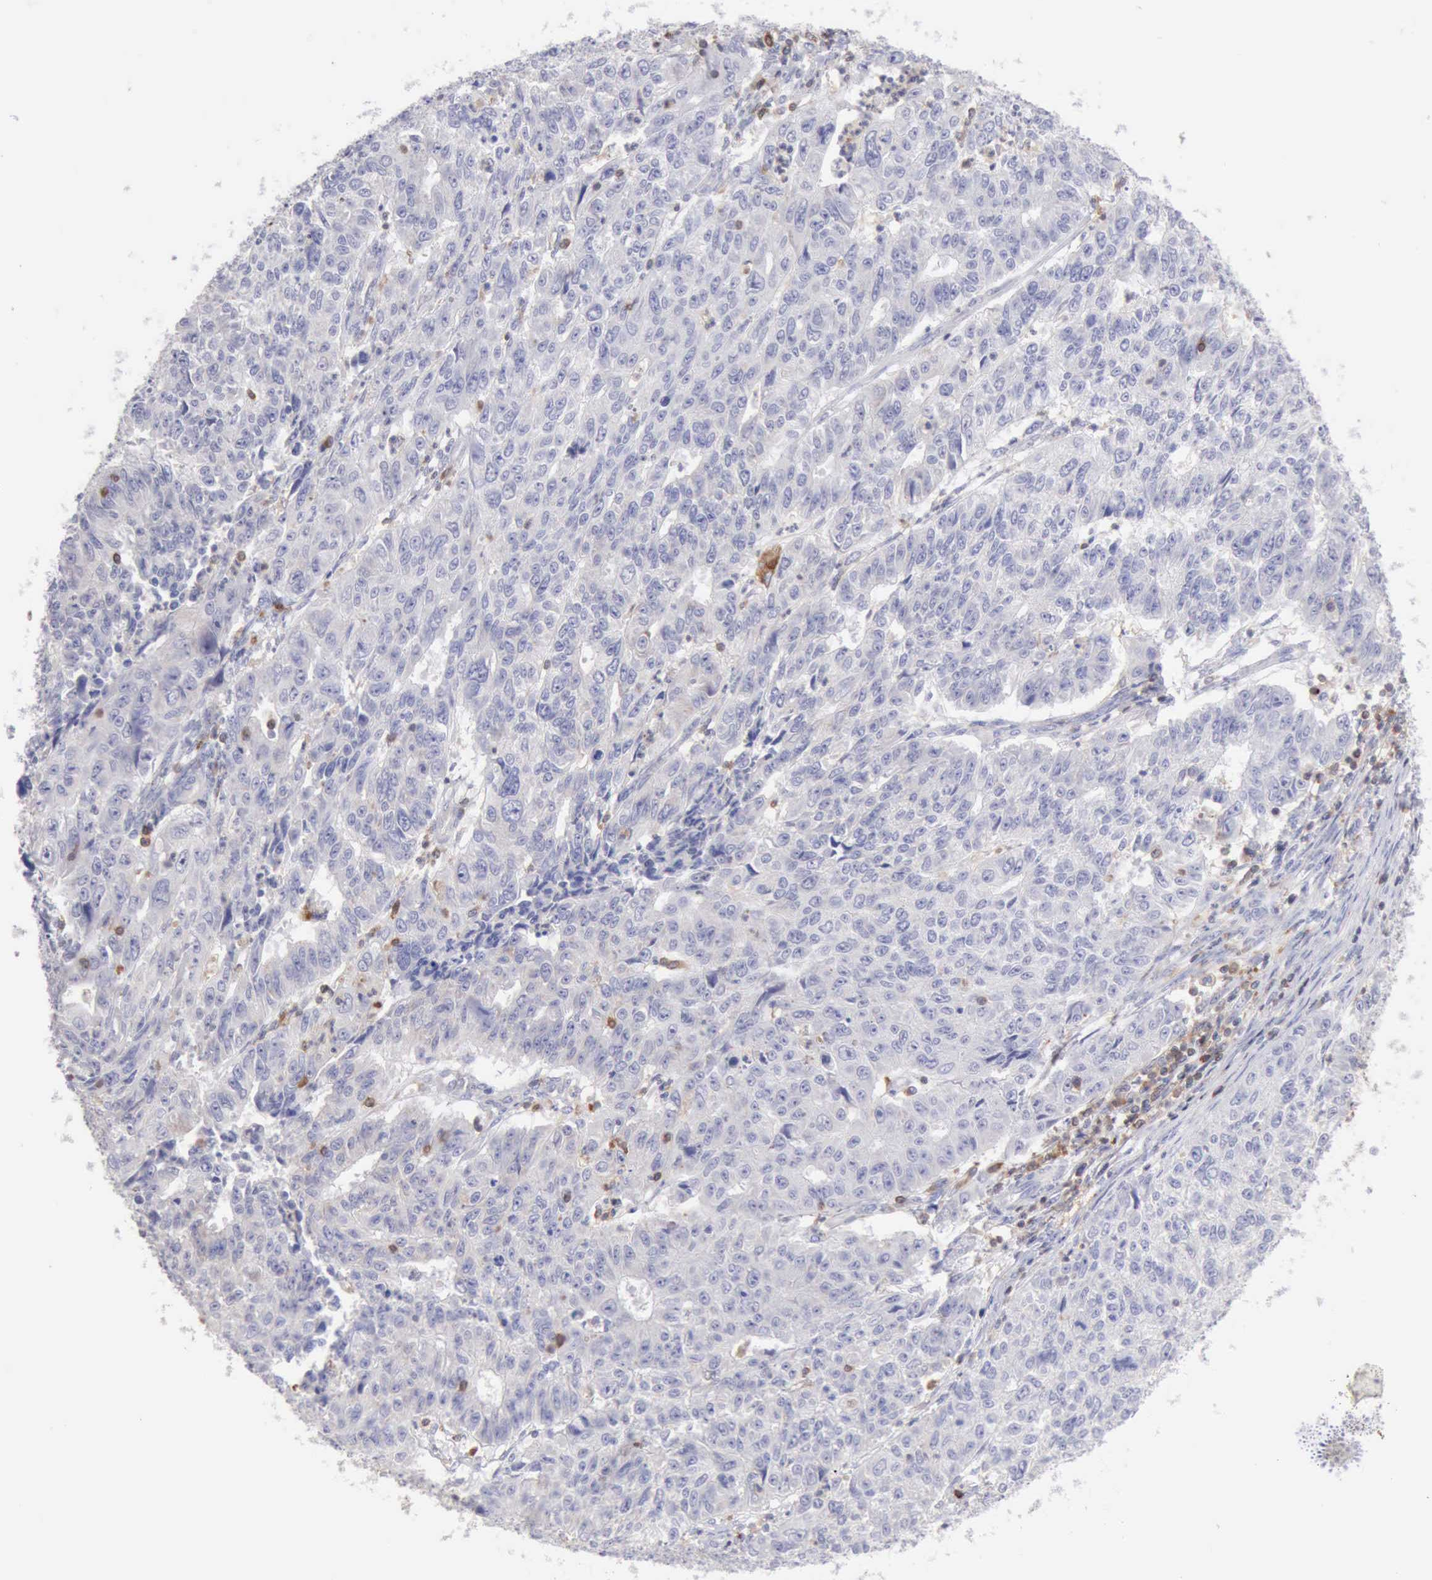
{"staining": {"intensity": "negative", "quantity": "none", "location": "none"}, "tissue": "endometrial cancer", "cell_type": "Tumor cells", "image_type": "cancer", "snomed": [{"axis": "morphology", "description": "Adenocarcinoma, NOS"}, {"axis": "topography", "description": "Endometrium"}], "caption": "Photomicrograph shows no significant protein positivity in tumor cells of adenocarcinoma (endometrial). Brightfield microscopy of immunohistochemistry stained with DAB (brown) and hematoxylin (blue), captured at high magnification.", "gene": "SASH3", "patient": {"sex": "female", "age": 42}}